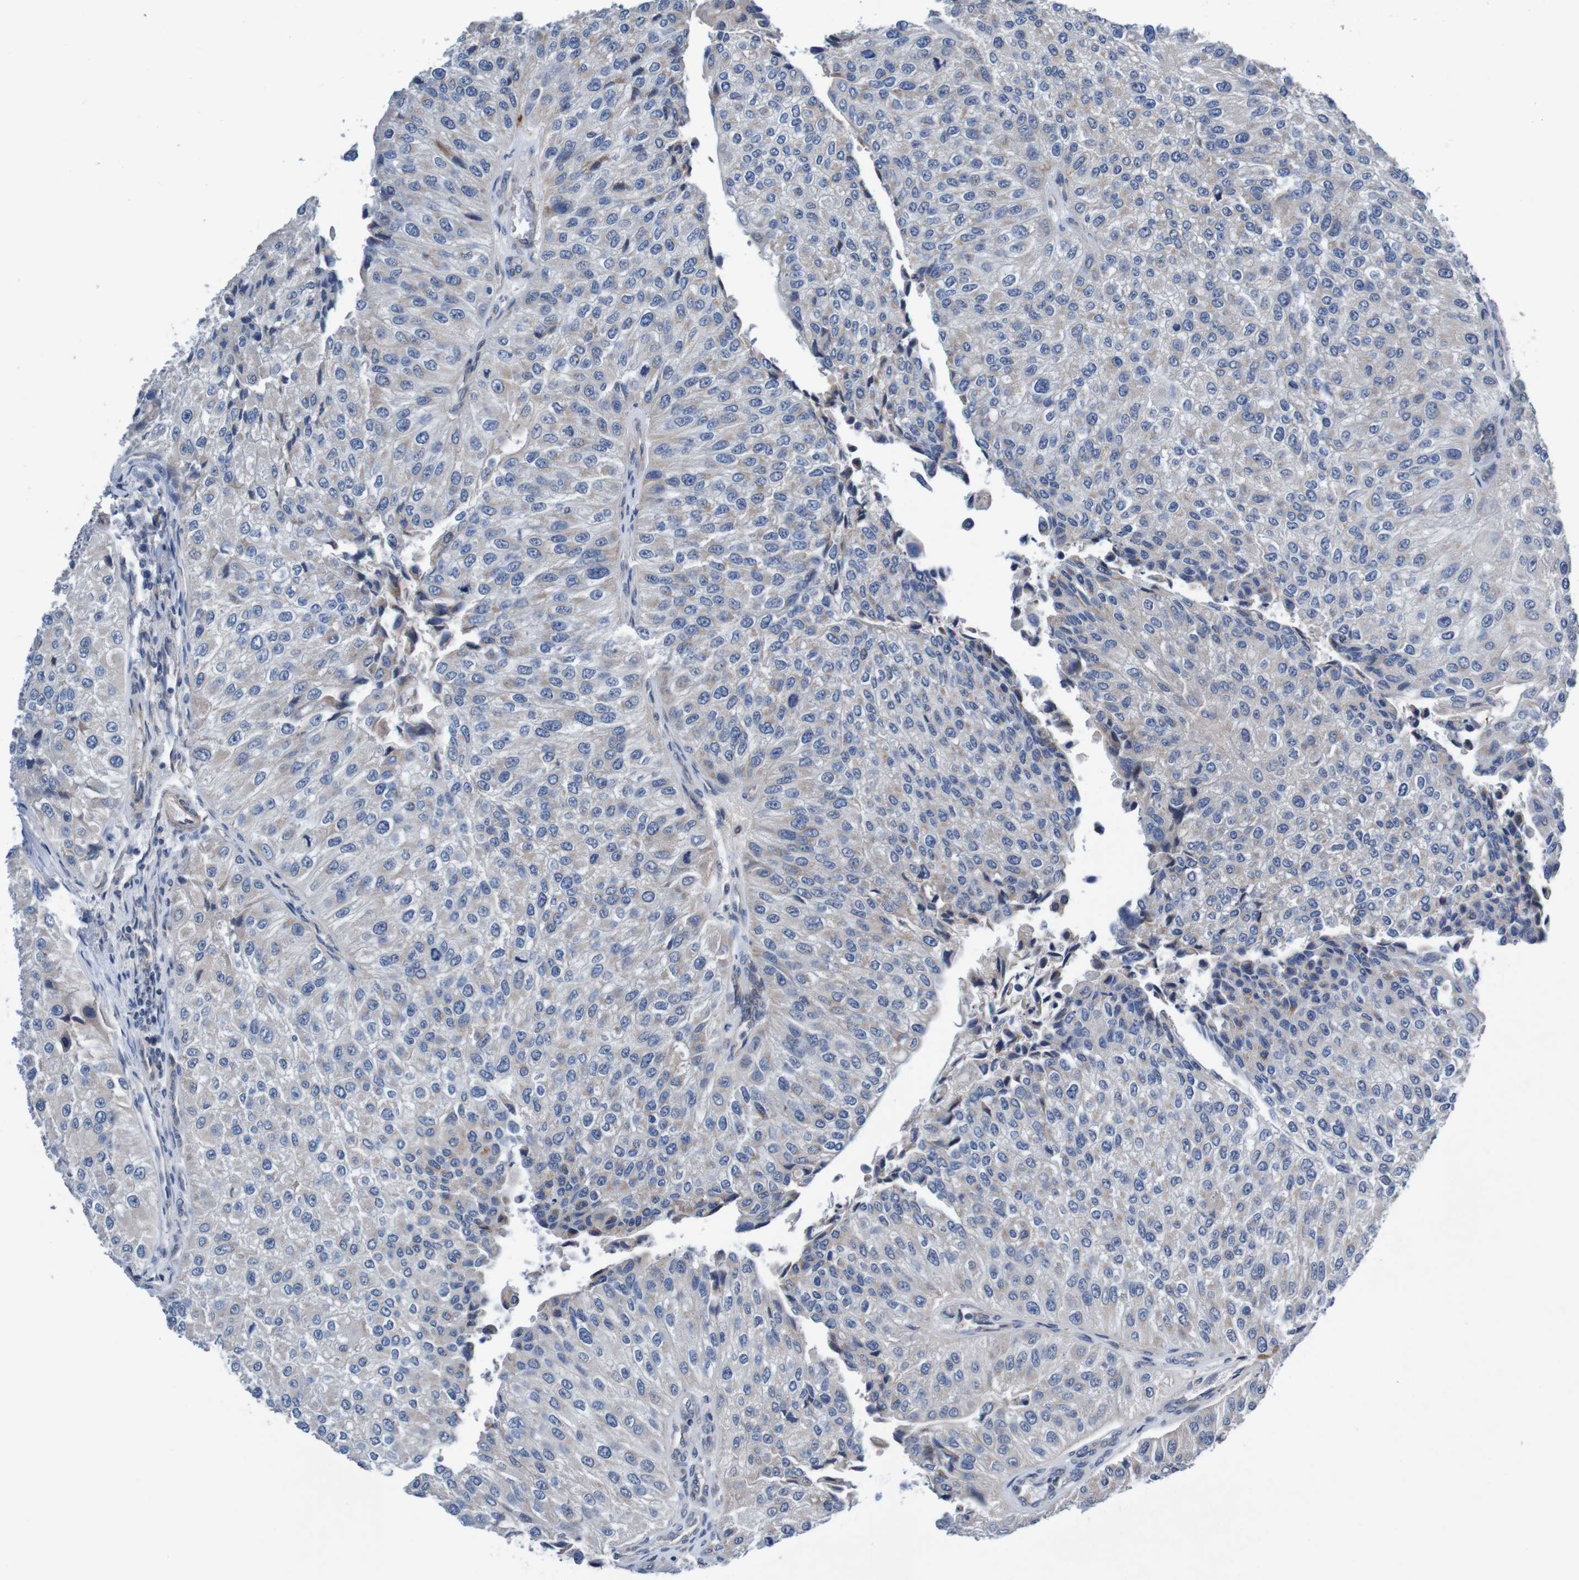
{"staining": {"intensity": "weak", "quantity": "<25%", "location": "cytoplasmic/membranous"}, "tissue": "urothelial cancer", "cell_type": "Tumor cells", "image_type": "cancer", "snomed": [{"axis": "morphology", "description": "Urothelial carcinoma, High grade"}, {"axis": "topography", "description": "Kidney"}, {"axis": "topography", "description": "Urinary bladder"}], "caption": "A high-resolution photomicrograph shows immunohistochemistry staining of urothelial carcinoma (high-grade), which reveals no significant positivity in tumor cells.", "gene": "CPED1", "patient": {"sex": "male", "age": 77}}